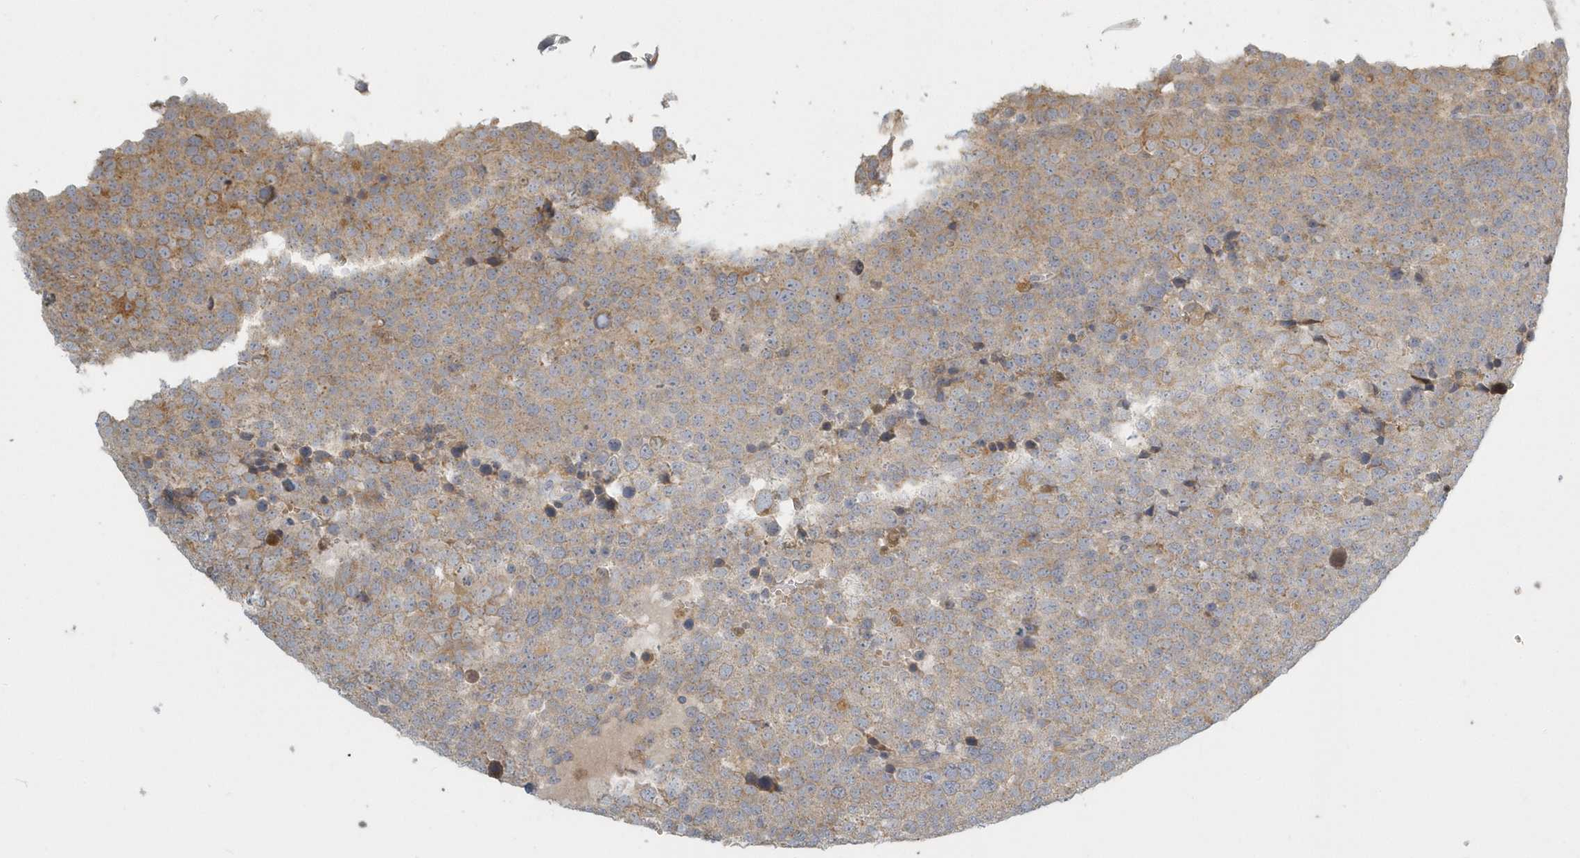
{"staining": {"intensity": "moderate", "quantity": "25%-75%", "location": "cytoplasmic/membranous"}, "tissue": "testis cancer", "cell_type": "Tumor cells", "image_type": "cancer", "snomed": [{"axis": "morphology", "description": "Seminoma, NOS"}, {"axis": "topography", "description": "Testis"}], "caption": "Testis cancer stained with immunohistochemistry reveals moderate cytoplasmic/membranous expression in about 25%-75% of tumor cells.", "gene": "NAPB", "patient": {"sex": "male", "age": 71}}